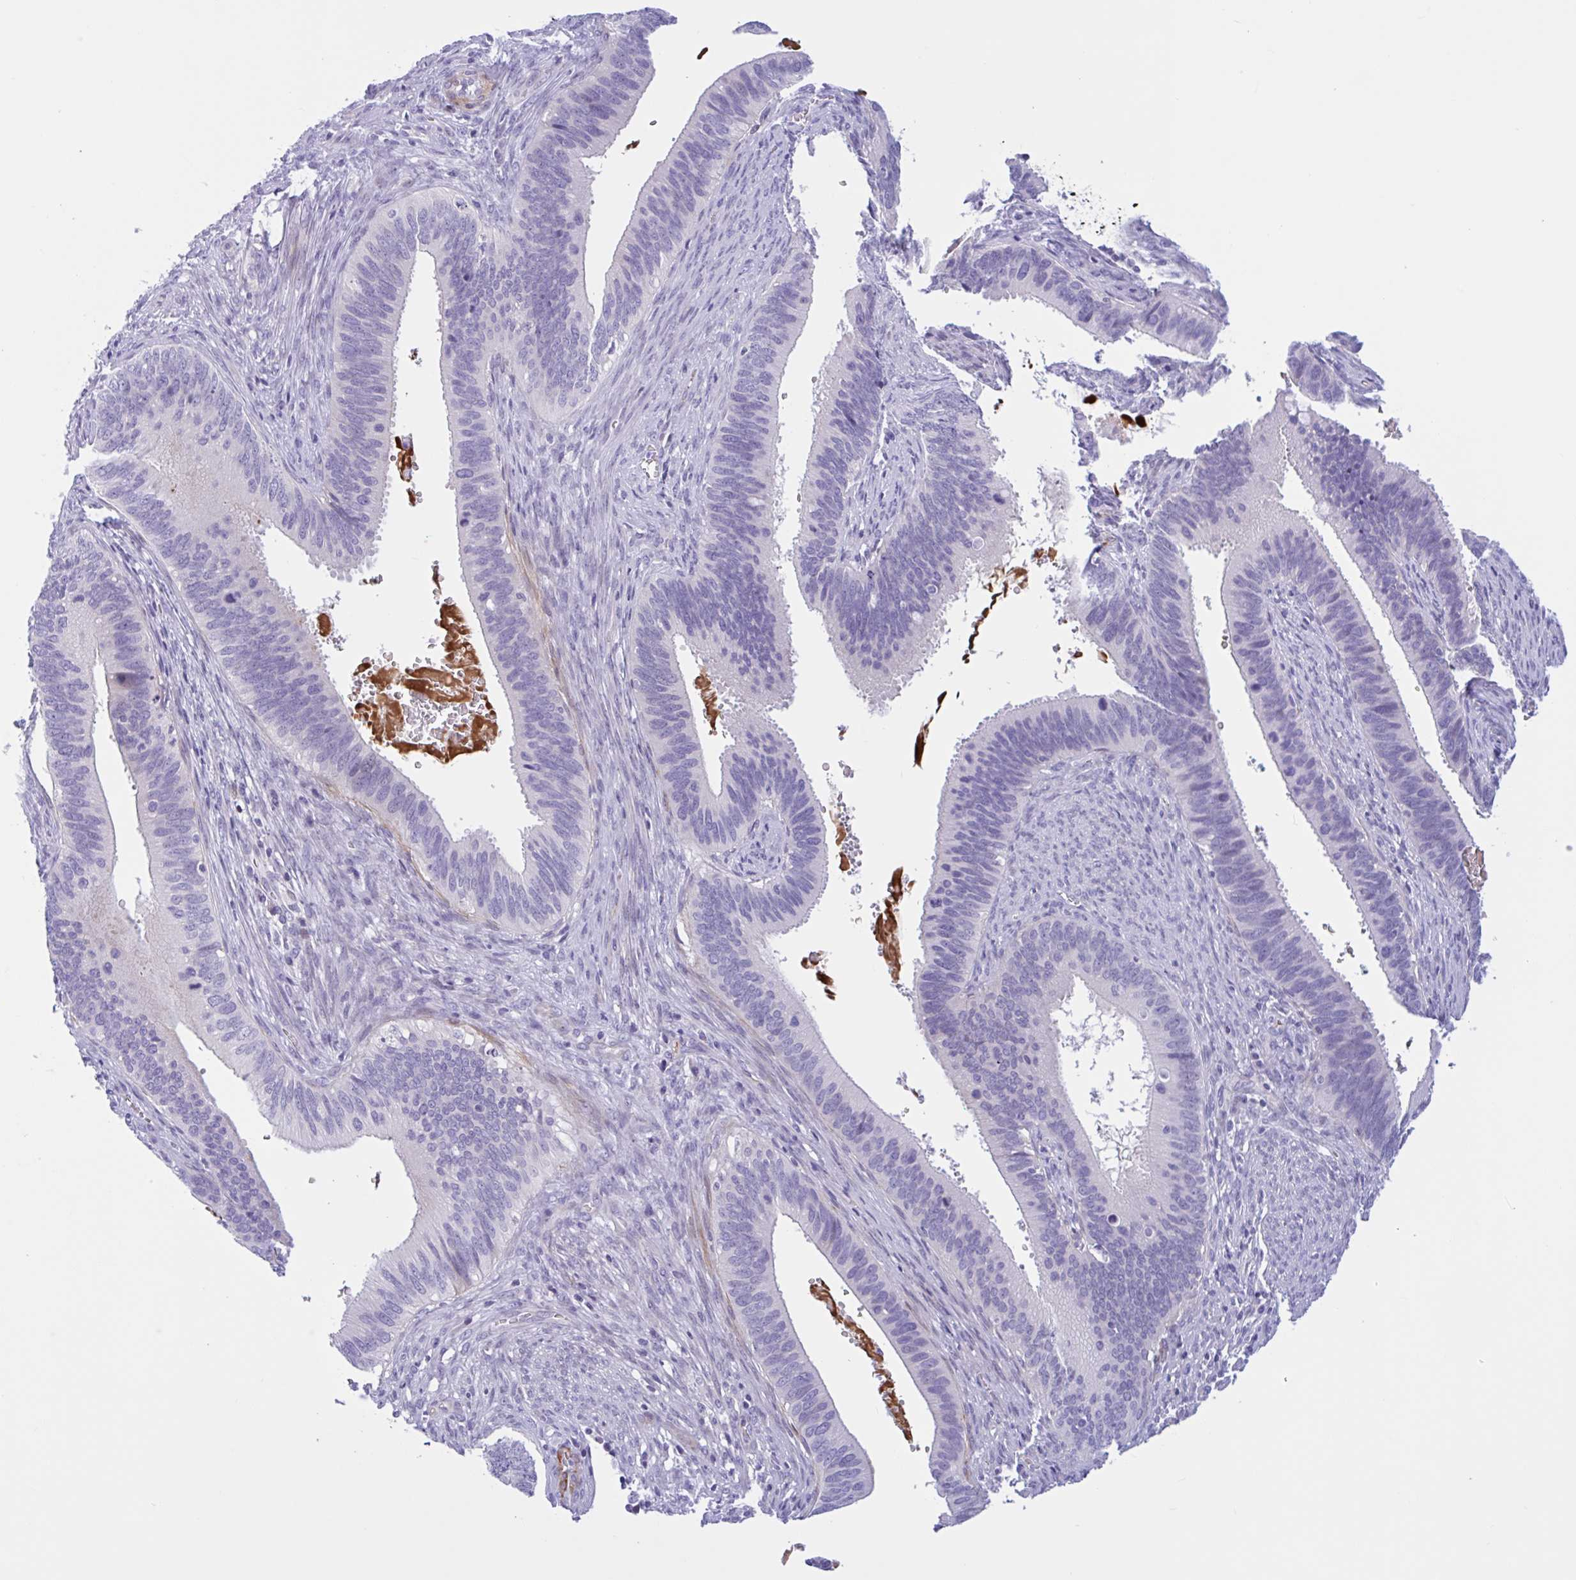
{"staining": {"intensity": "negative", "quantity": "none", "location": "none"}, "tissue": "cervical cancer", "cell_type": "Tumor cells", "image_type": "cancer", "snomed": [{"axis": "morphology", "description": "Adenocarcinoma, NOS"}, {"axis": "topography", "description": "Cervix"}], "caption": "Histopathology image shows no protein staining in tumor cells of cervical cancer tissue.", "gene": "AHCYL2", "patient": {"sex": "female", "age": 42}}